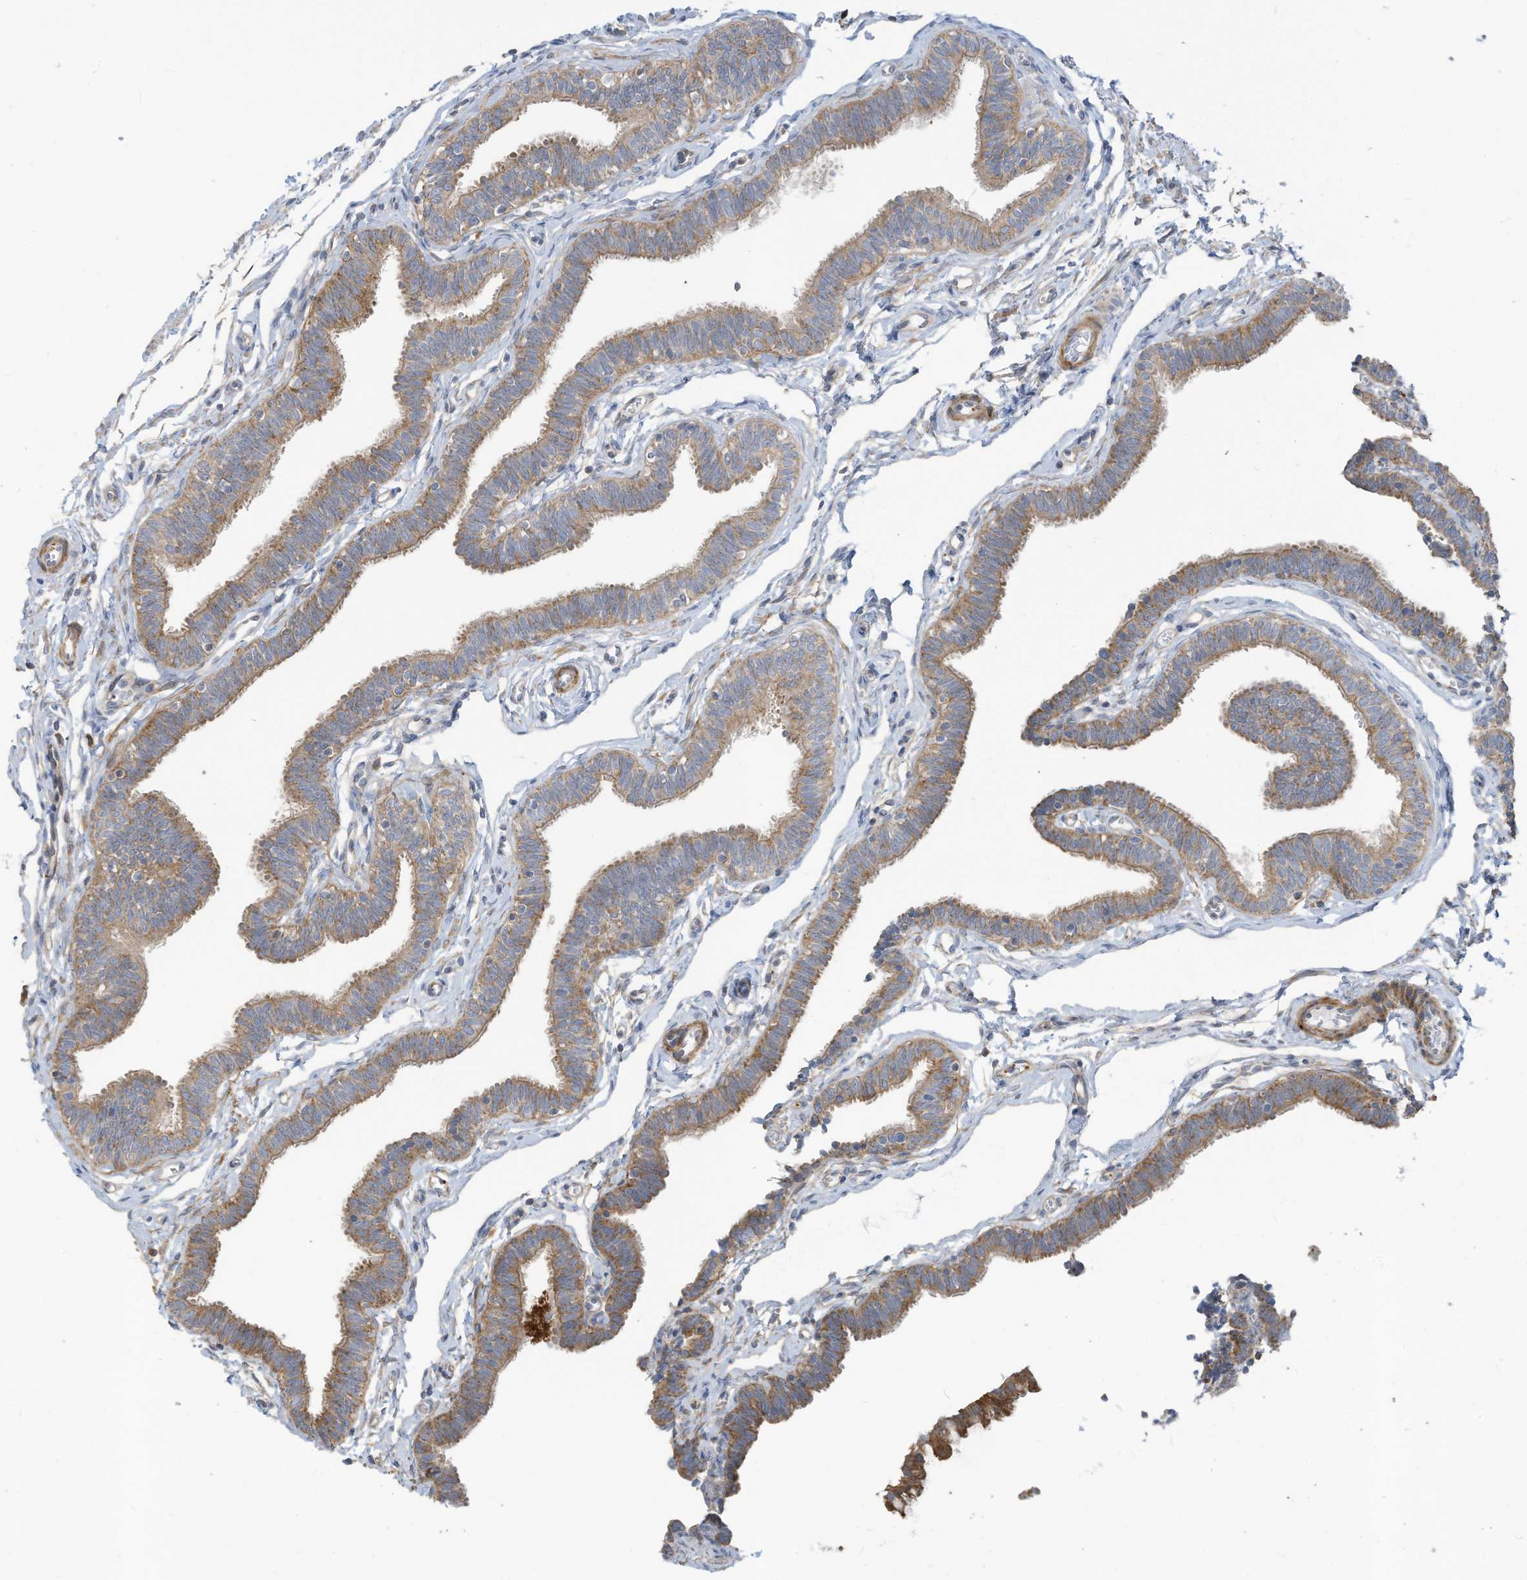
{"staining": {"intensity": "moderate", "quantity": ">75%", "location": "cytoplasmic/membranous"}, "tissue": "fallopian tube", "cell_type": "Glandular cells", "image_type": "normal", "snomed": [{"axis": "morphology", "description": "Normal tissue, NOS"}, {"axis": "topography", "description": "Fallopian tube"}, {"axis": "topography", "description": "Ovary"}], "caption": "Moderate cytoplasmic/membranous expression is identified in about >75% of glandular cells in normal fallopian tube.", "gene": "GTPBP2", "patient": {"sex": "female", "age": 23}}